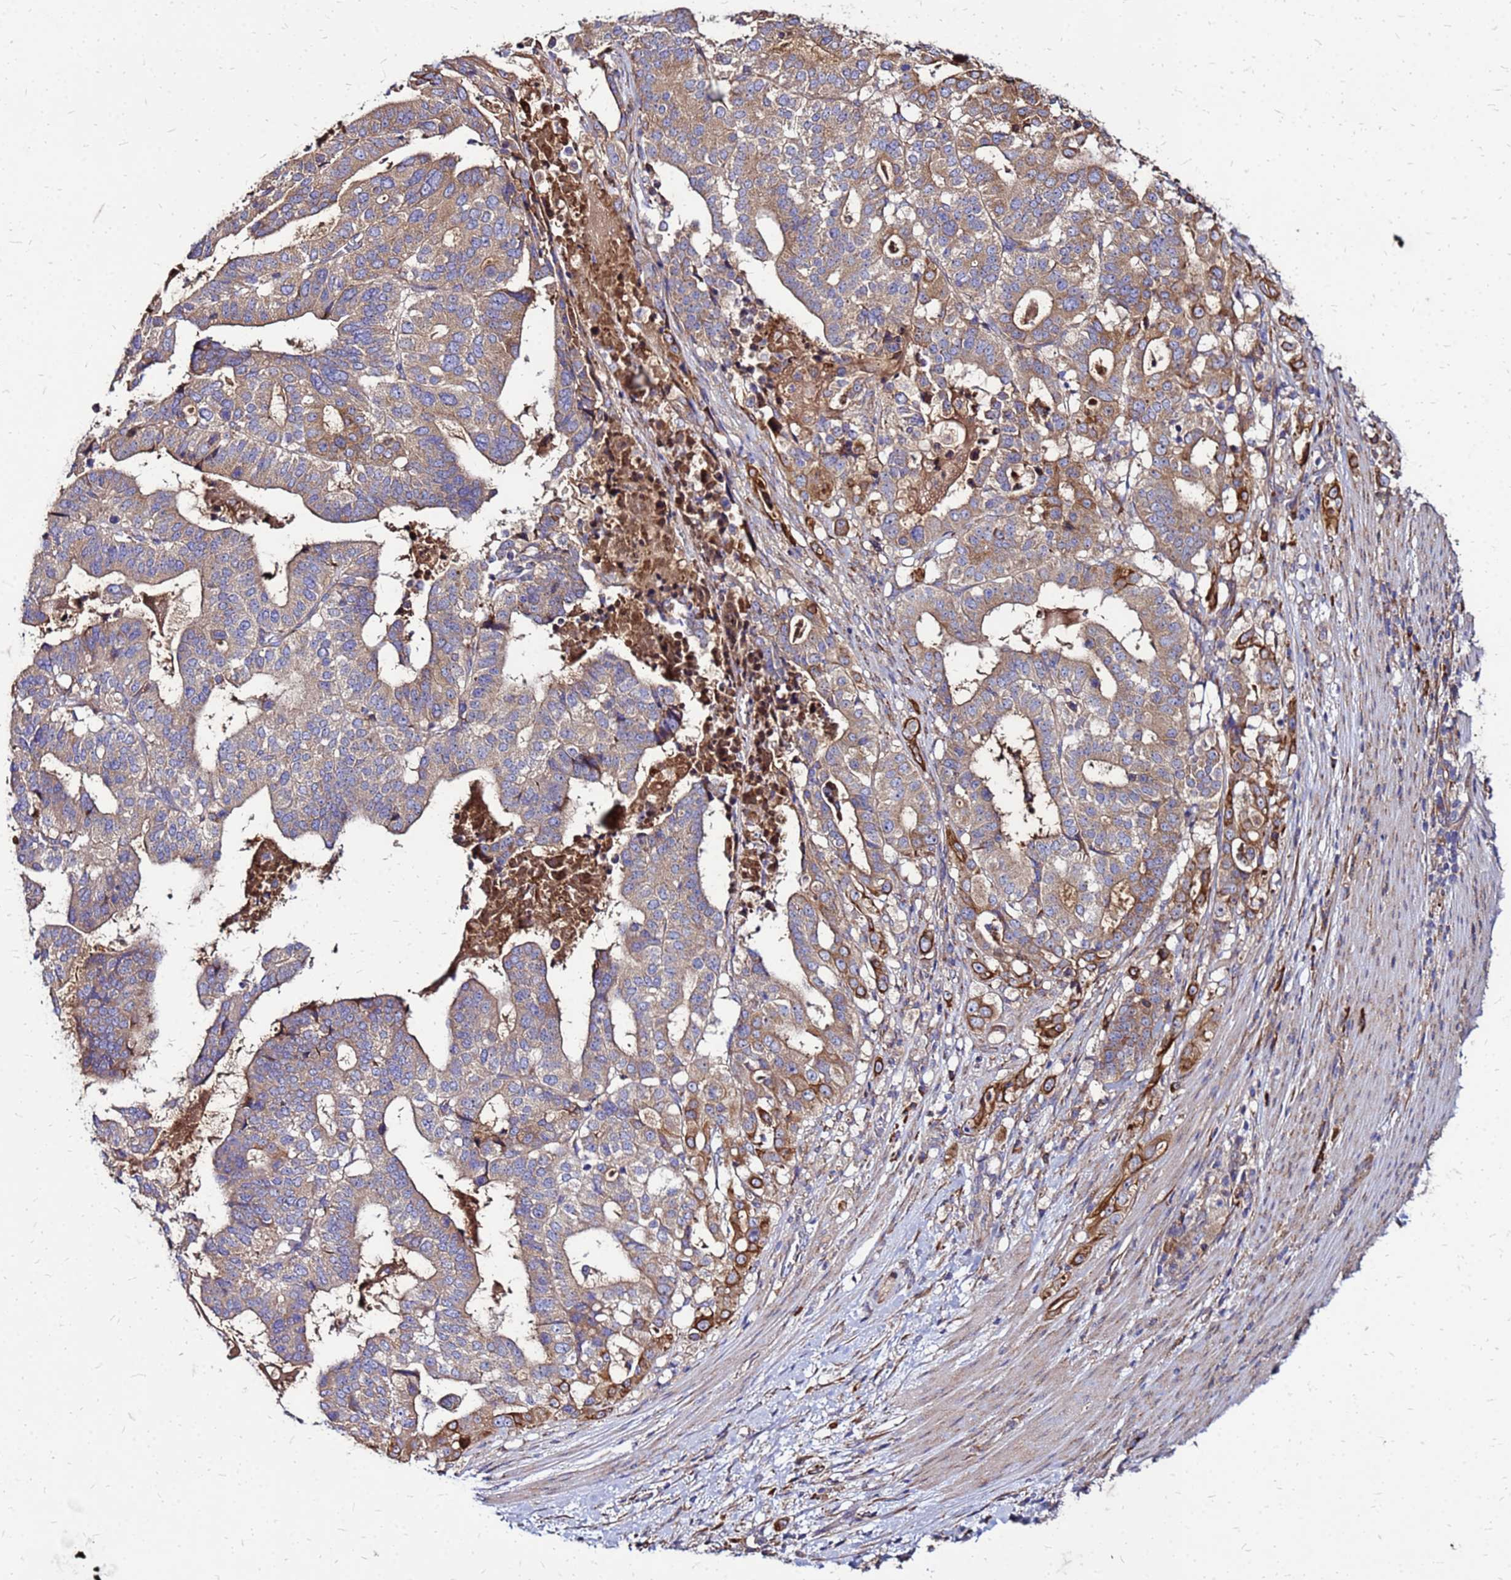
{"staining": {"intensity": "moderate", "quantity": "25%-75%", "location": "cytoplasmic/membranous"}, "tissue": "stomach cancer", "cell_type": "Tumor cells", "image_type": "cancer", "snomed": [{"axis": "morphology", "description": "Adenocarcinoma, NOS"}, {"axis": "topography", "description": "Stomach"}], "caption": "About 25%-75% of tumor cells in stomach adenocarcinoma demonstrate moderate cytoplasmic/membranous protein staining as visualized by brown immunohistochemical staining.", "gene": "VMO1", "patient": {"sex": "male", "age": 48}}